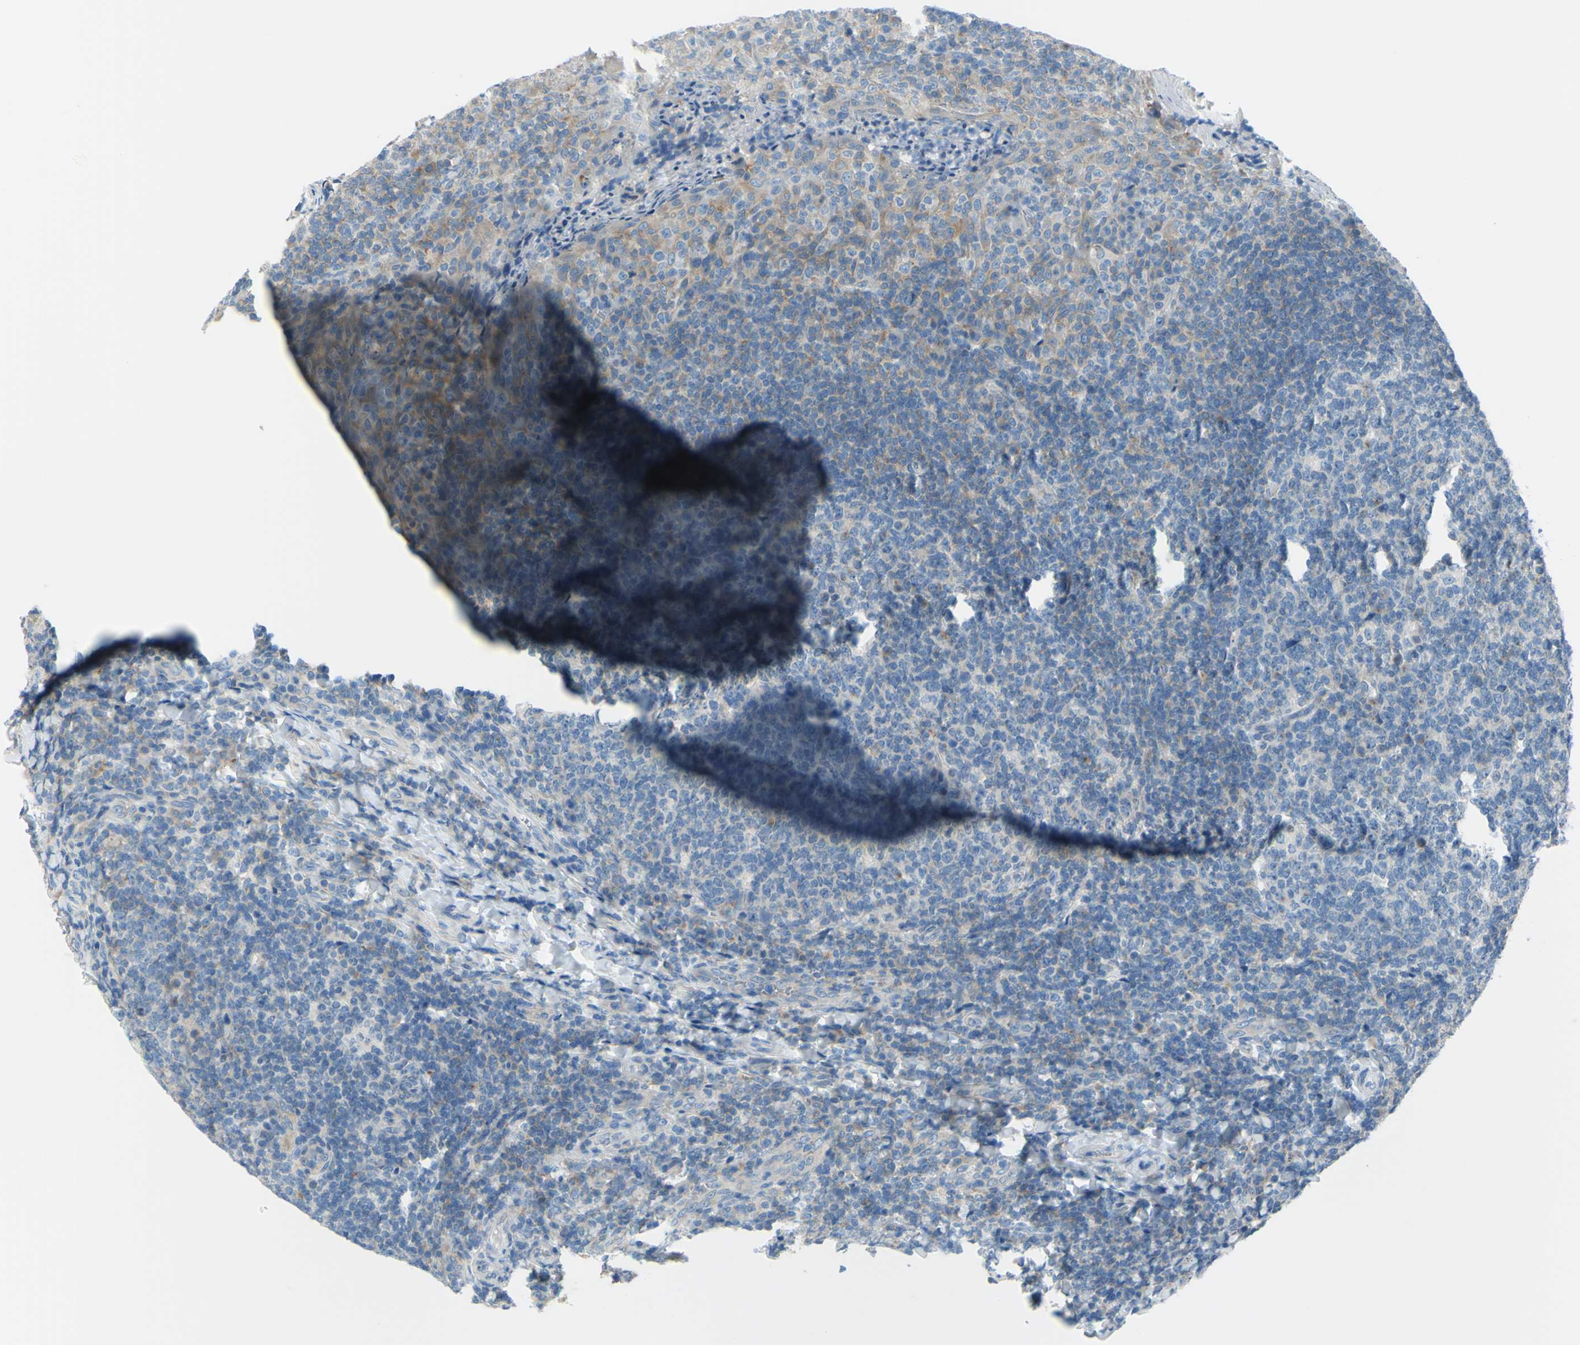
{"staining": {"intensity": "weak", "quantity": "<25%", "location": "cytoplasmic/membranous"}, "tissue": "tonsil", "cell_type": "Germinal center cells", "image_type": "normal", "snomed": [{"axis": "morphology", "description": "Normal tissue, NOS"}, {"axis": "topography", "description": "Tonsil"}], "caption": "A micrograph of tonsil stained for a protein exhibits no brown staining in germinal center cells. (DAB (3,3'-diaminobenzidine) IHC, high magnification).", "gene": "FRMD4B", "patient": {"sex": "male", "age": 17}}